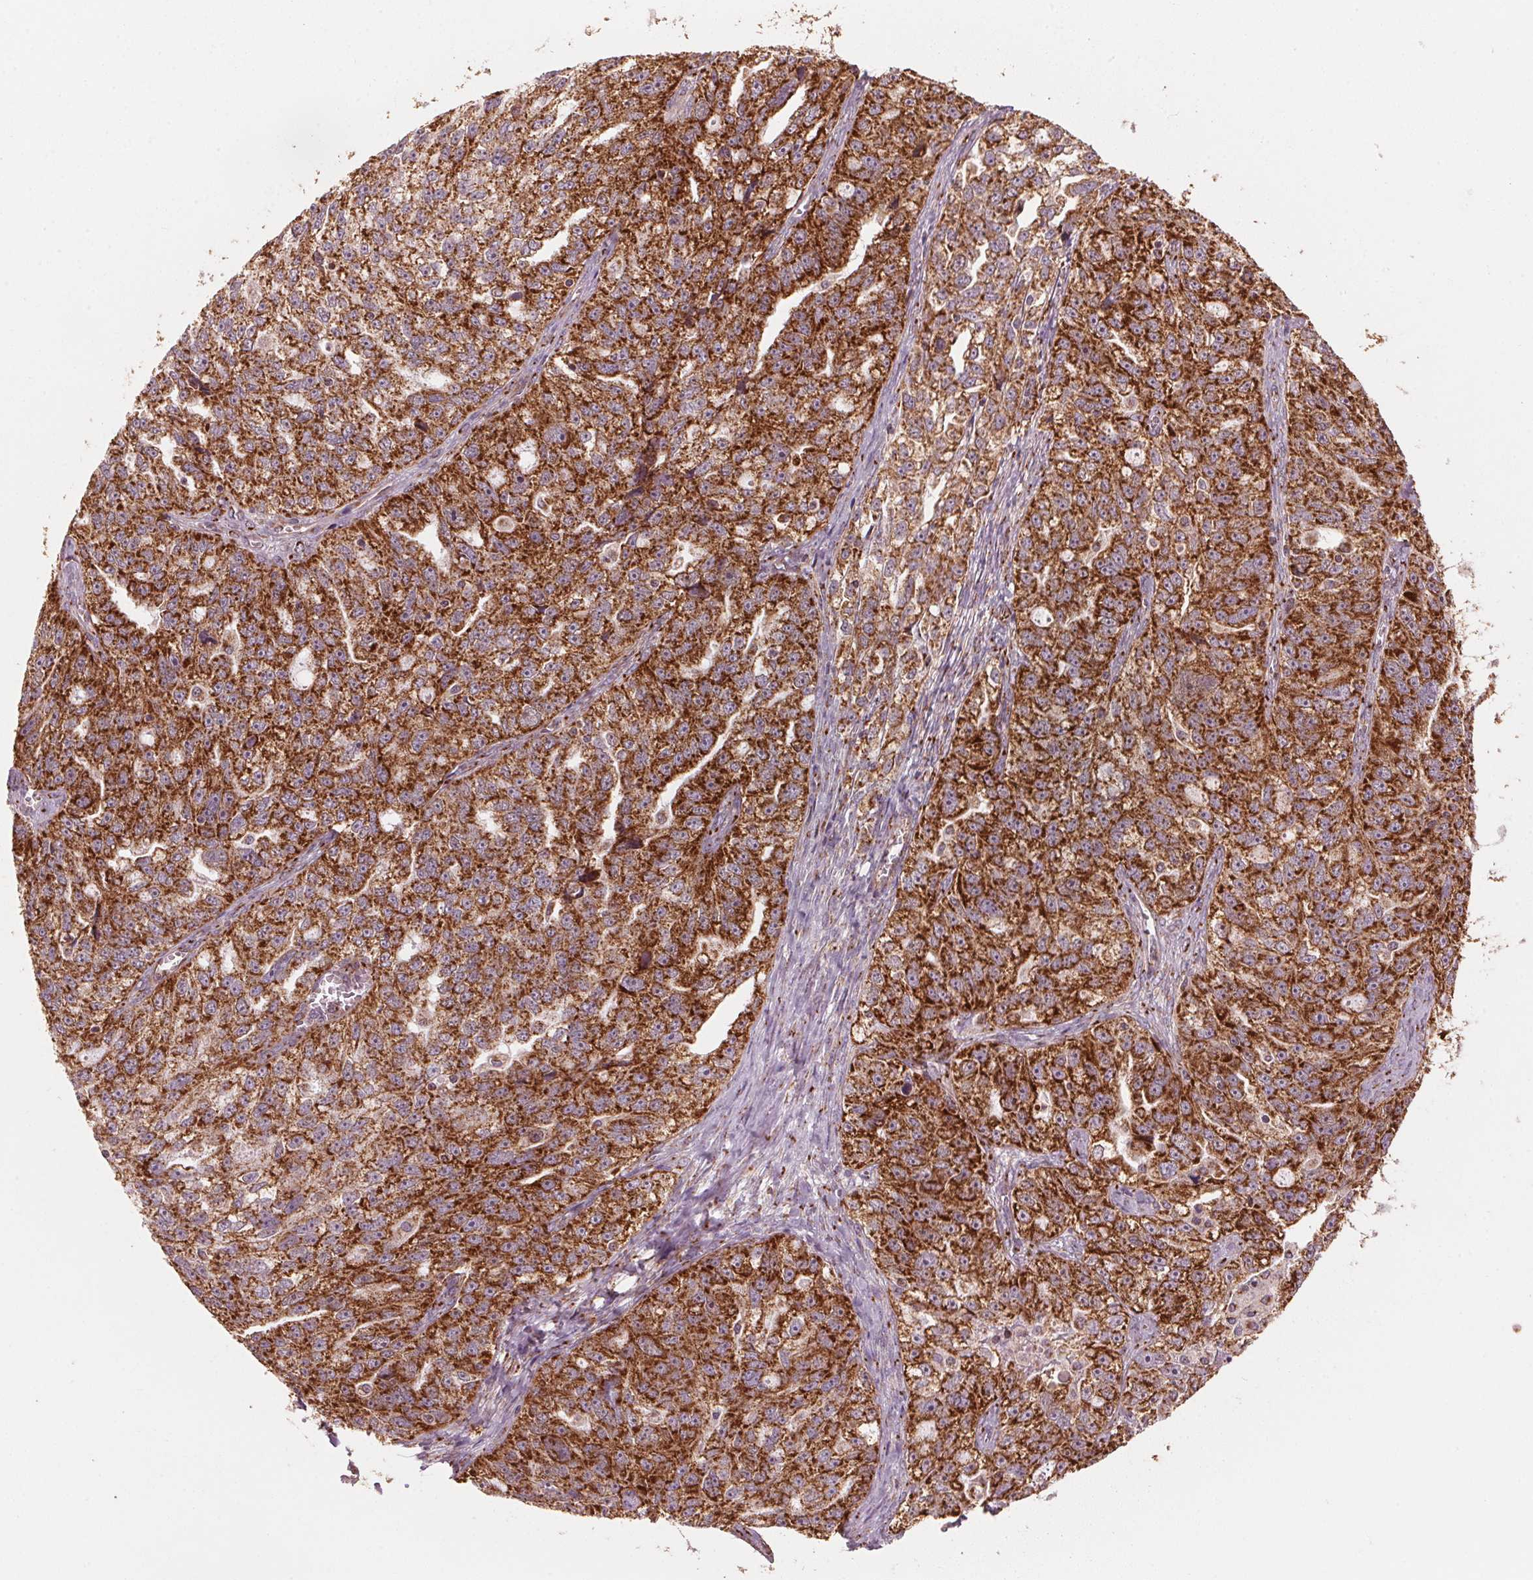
{"staining": {"intensity": "strong", "quantity": ">75%", "location": "cytoplasmic/membranous"}, "tissue": "ovarian cancer", "cell_type": "Tumor cells", "image_type": "cancer", "snomed": [{"axis": "morphology", "description": "Cystadenocarcinoma, serous, NOS"}, {"axis": "topography", "description": "Ovary"}], "caption": "Immunohistochemistry (IHC) photomicrograph of neoplastic tissue: ovarian serous cystadenocarcinoma stained using IHC reveals high levels of strong protein expression localized specifically in the cytoplasmic/membranous of tumor cells, appearing as a cytoplasmic/membranous brown color.", "gene": "TOMM70", "patient": {"sex": "female", "age": 51}}